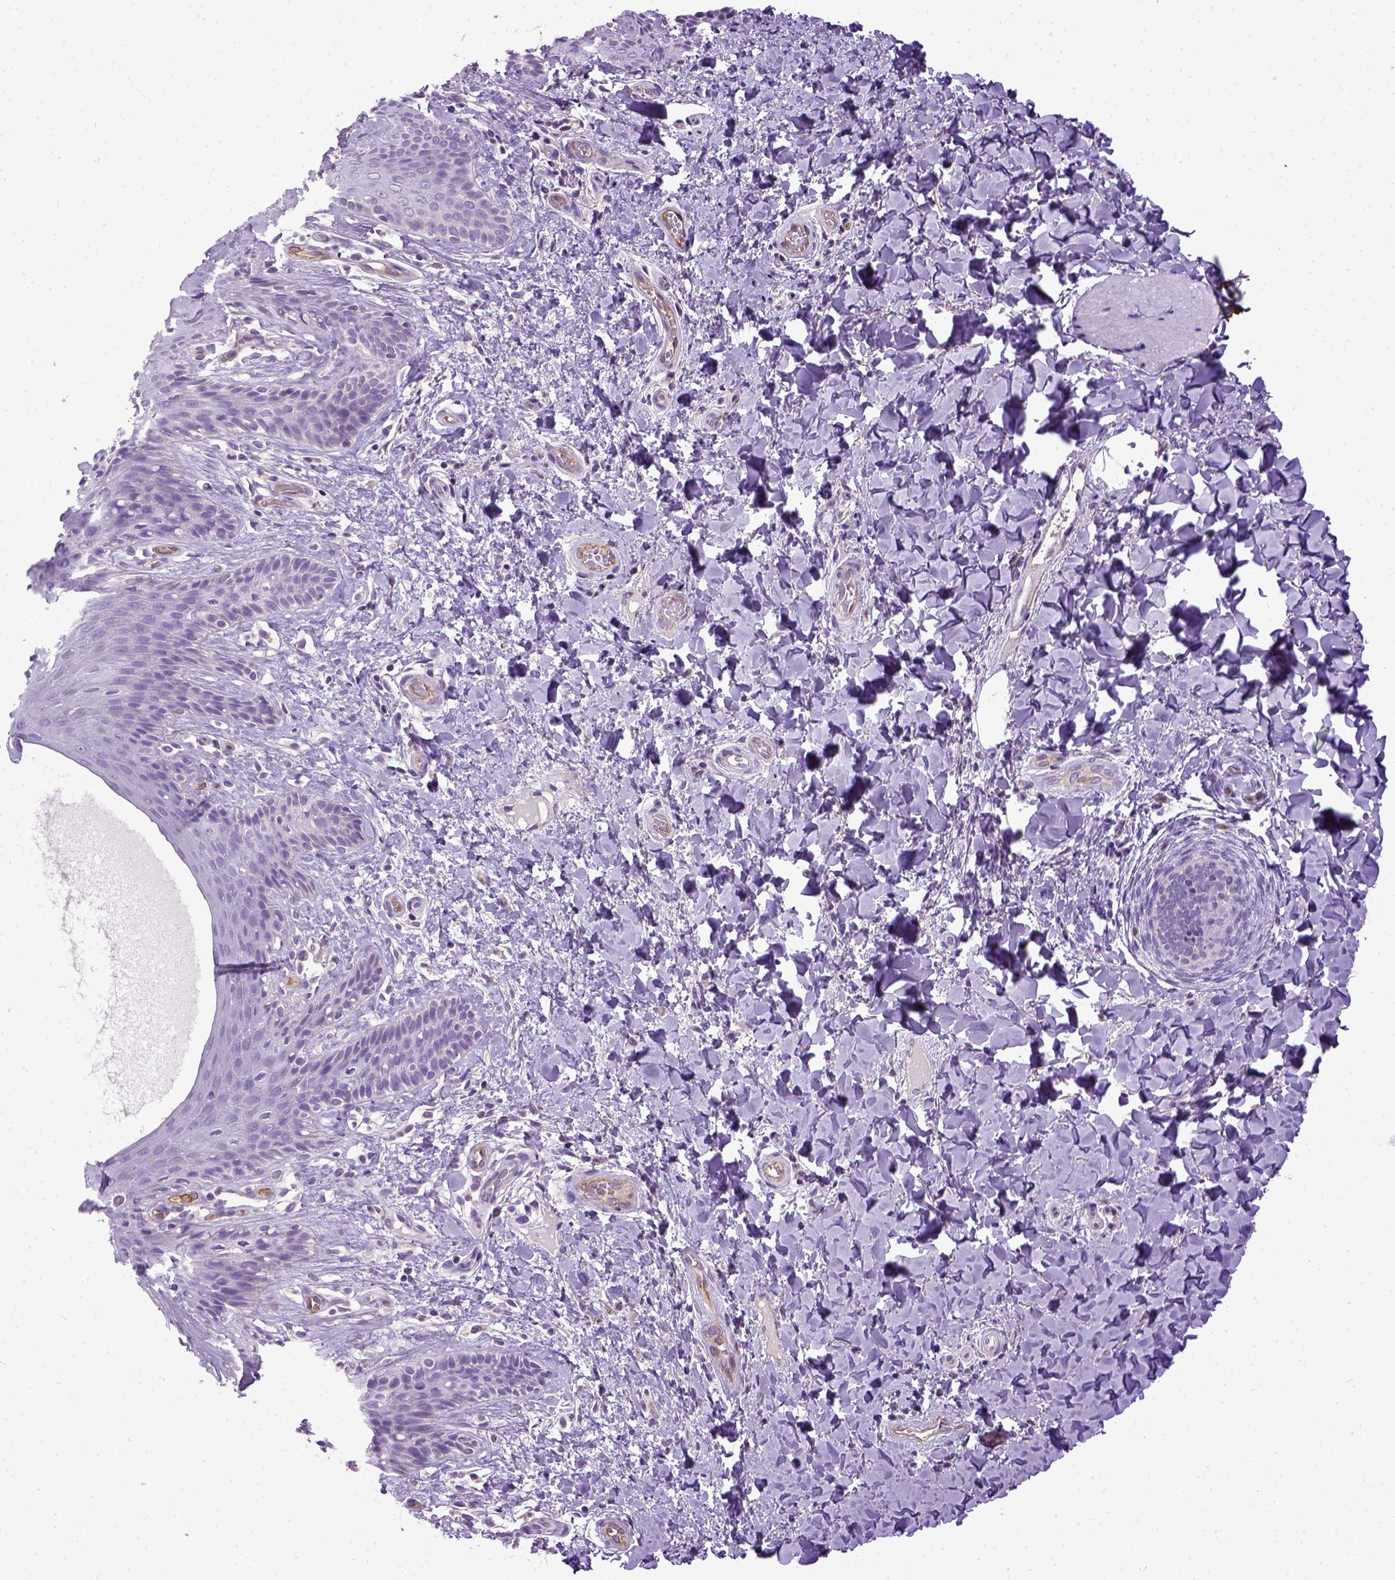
{"staining": {"intensity": "negative", "quantity": "none", "location": "none"}, "tissue": "skin", "cell_type": "Epidermal cells", "image_type": "normal", "snomed": [{"axis": "morphology", "description": "Normal tissue, NOS"}, {"axis": "topography", "description": "Anal"}], "caption": "Immunohistochemistry micrograph of unremarkable skin: human skin stained with DAB displays no significant protein expression in epidermal cells.", "gene": "ENG", "patient": {"sex": "male", "age": 36}}